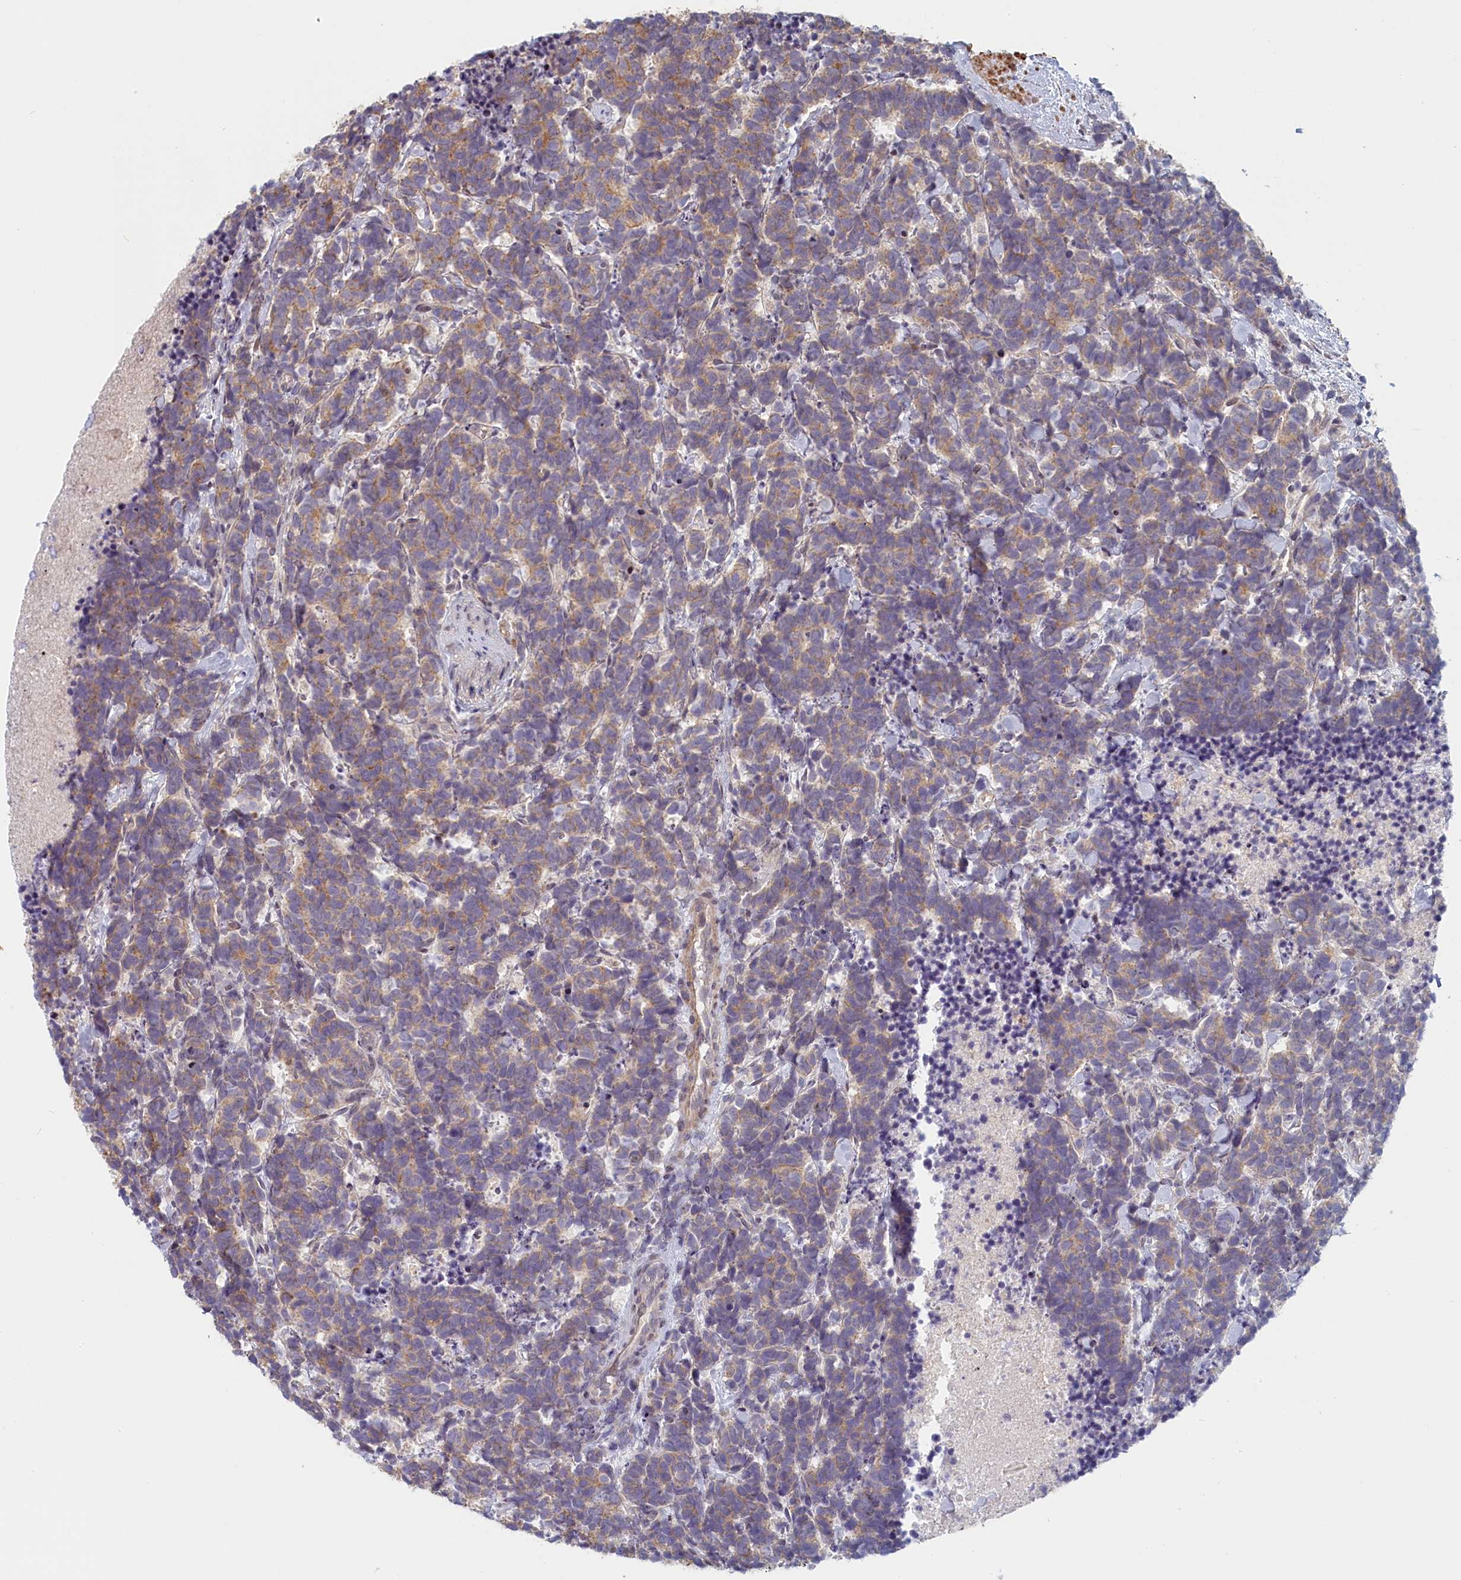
{"staining": {"intensity": "weak", "quantity": ">75%", "location": "cytoplasmic/membranous"}, "tissue": "carcinoid", "cell_type": "Tumor cells", "image_type": "cancer", "snomed": [{"axis": "morphology", "description": "Carcinoma, NOS"}, {"axis": "morphology", "description": "Carcinoid, malignant, NOS"}, {"axis": "topography", "description": "Prostate"}], "caption": "Brown immunohistochemical staining in human carcinoma reveals weak cytoplasmic/membranous expression in about >75% of tumor cells.", "gene": "INTS4", "patient": {"sex": "male", "age": 57}}